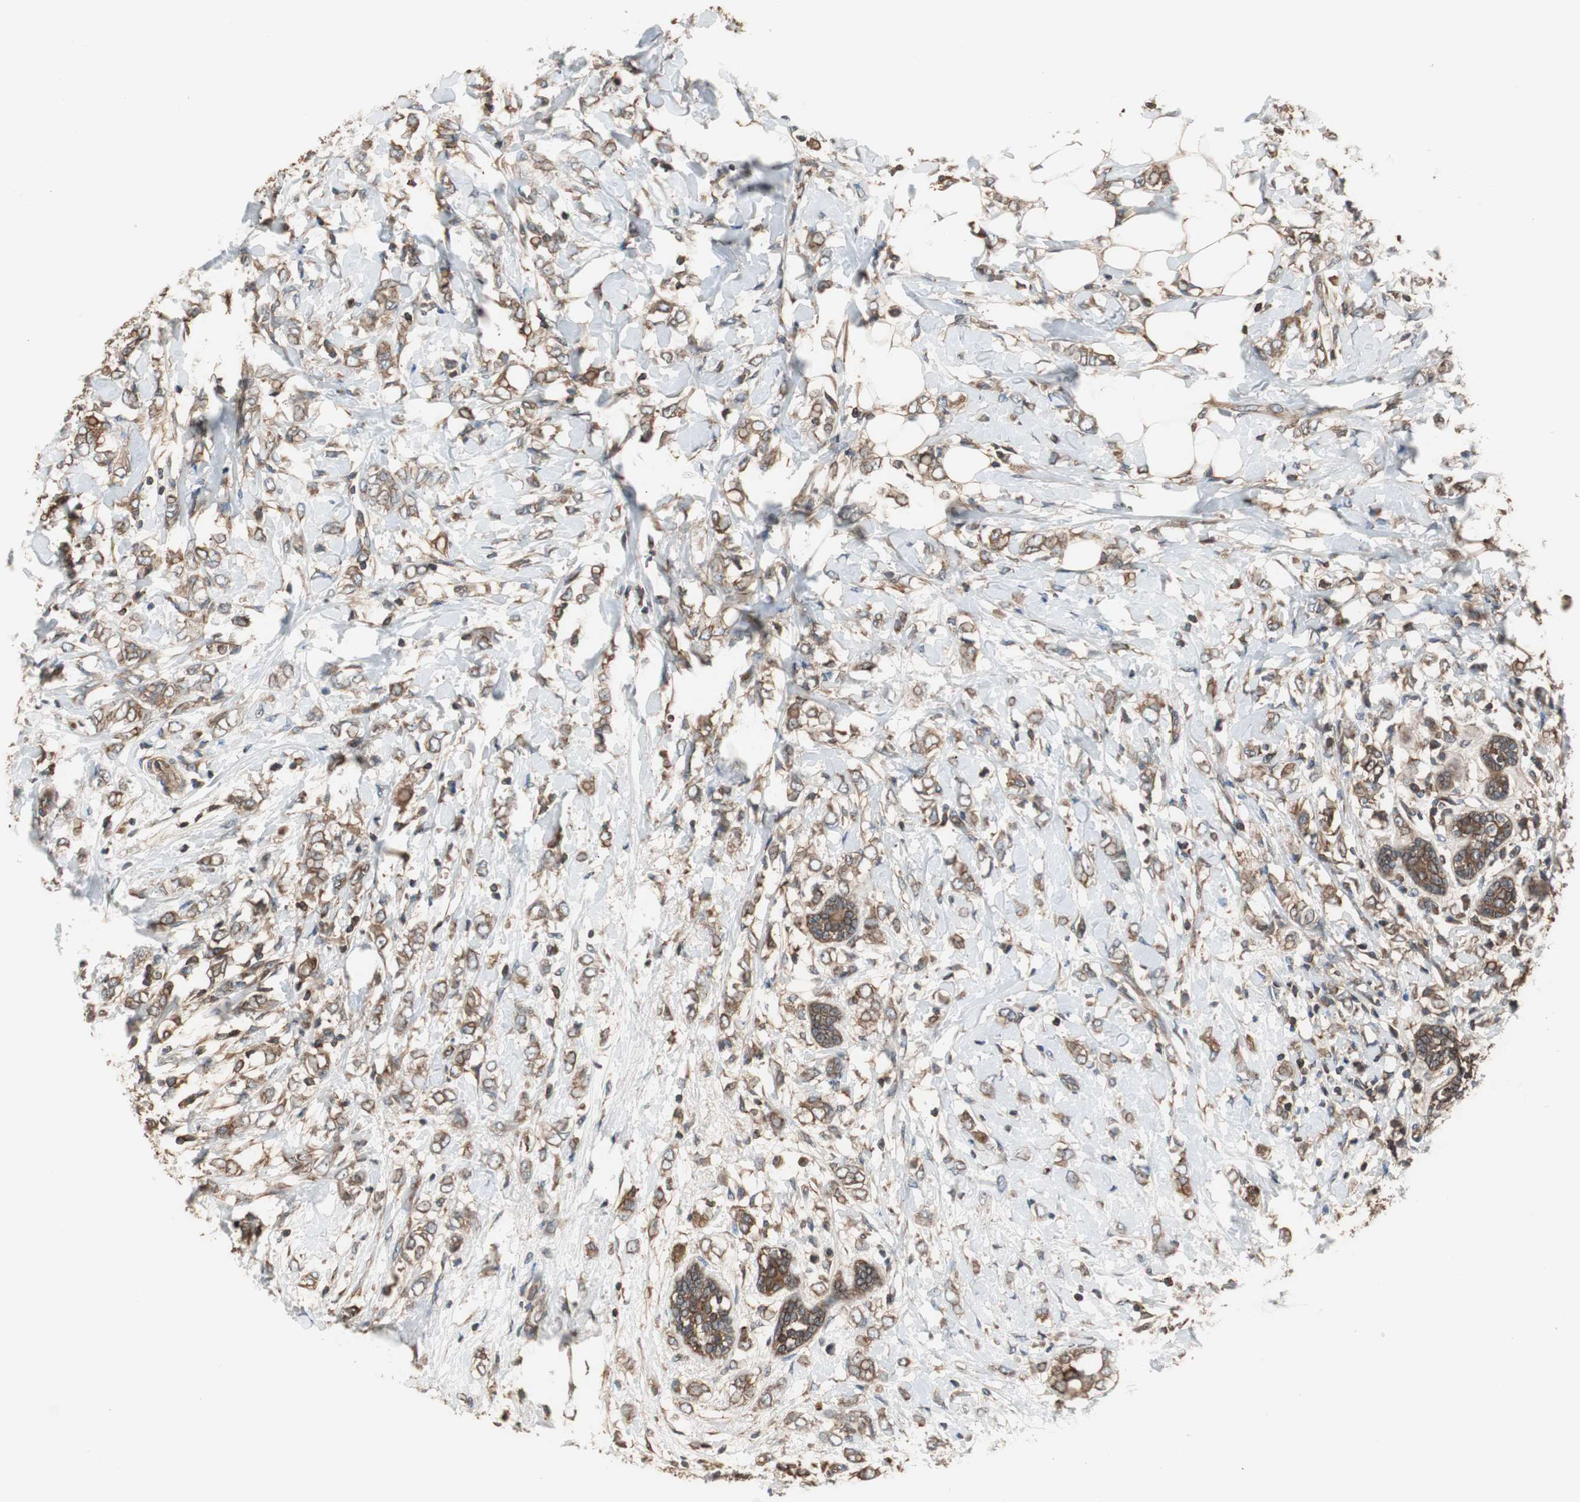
{"staining": {"intensity": "moderate", "quantity": ">75%", "location": "cytoplasmic/membranous"}, "tissue": "breast cancer", "cell_type": "Tumor cells", "image_type": "cancer", "snomed": [{"axis": "morphology", "description": "Normal tissue, NOS"}, {"axis": "morphology", "description": "Lobular carcinoma"}, {"axis": "topography", "description": "Breast"}], "caption": "Lobular carcinoma (breast) was stained to show a protein in brown. There is medium levels of moderate cytoplasmic/membranous expression in approximately >75% of tumor cells.", "gene": "CAPNS1", "patient": {"sex": "female", "age": 47}}